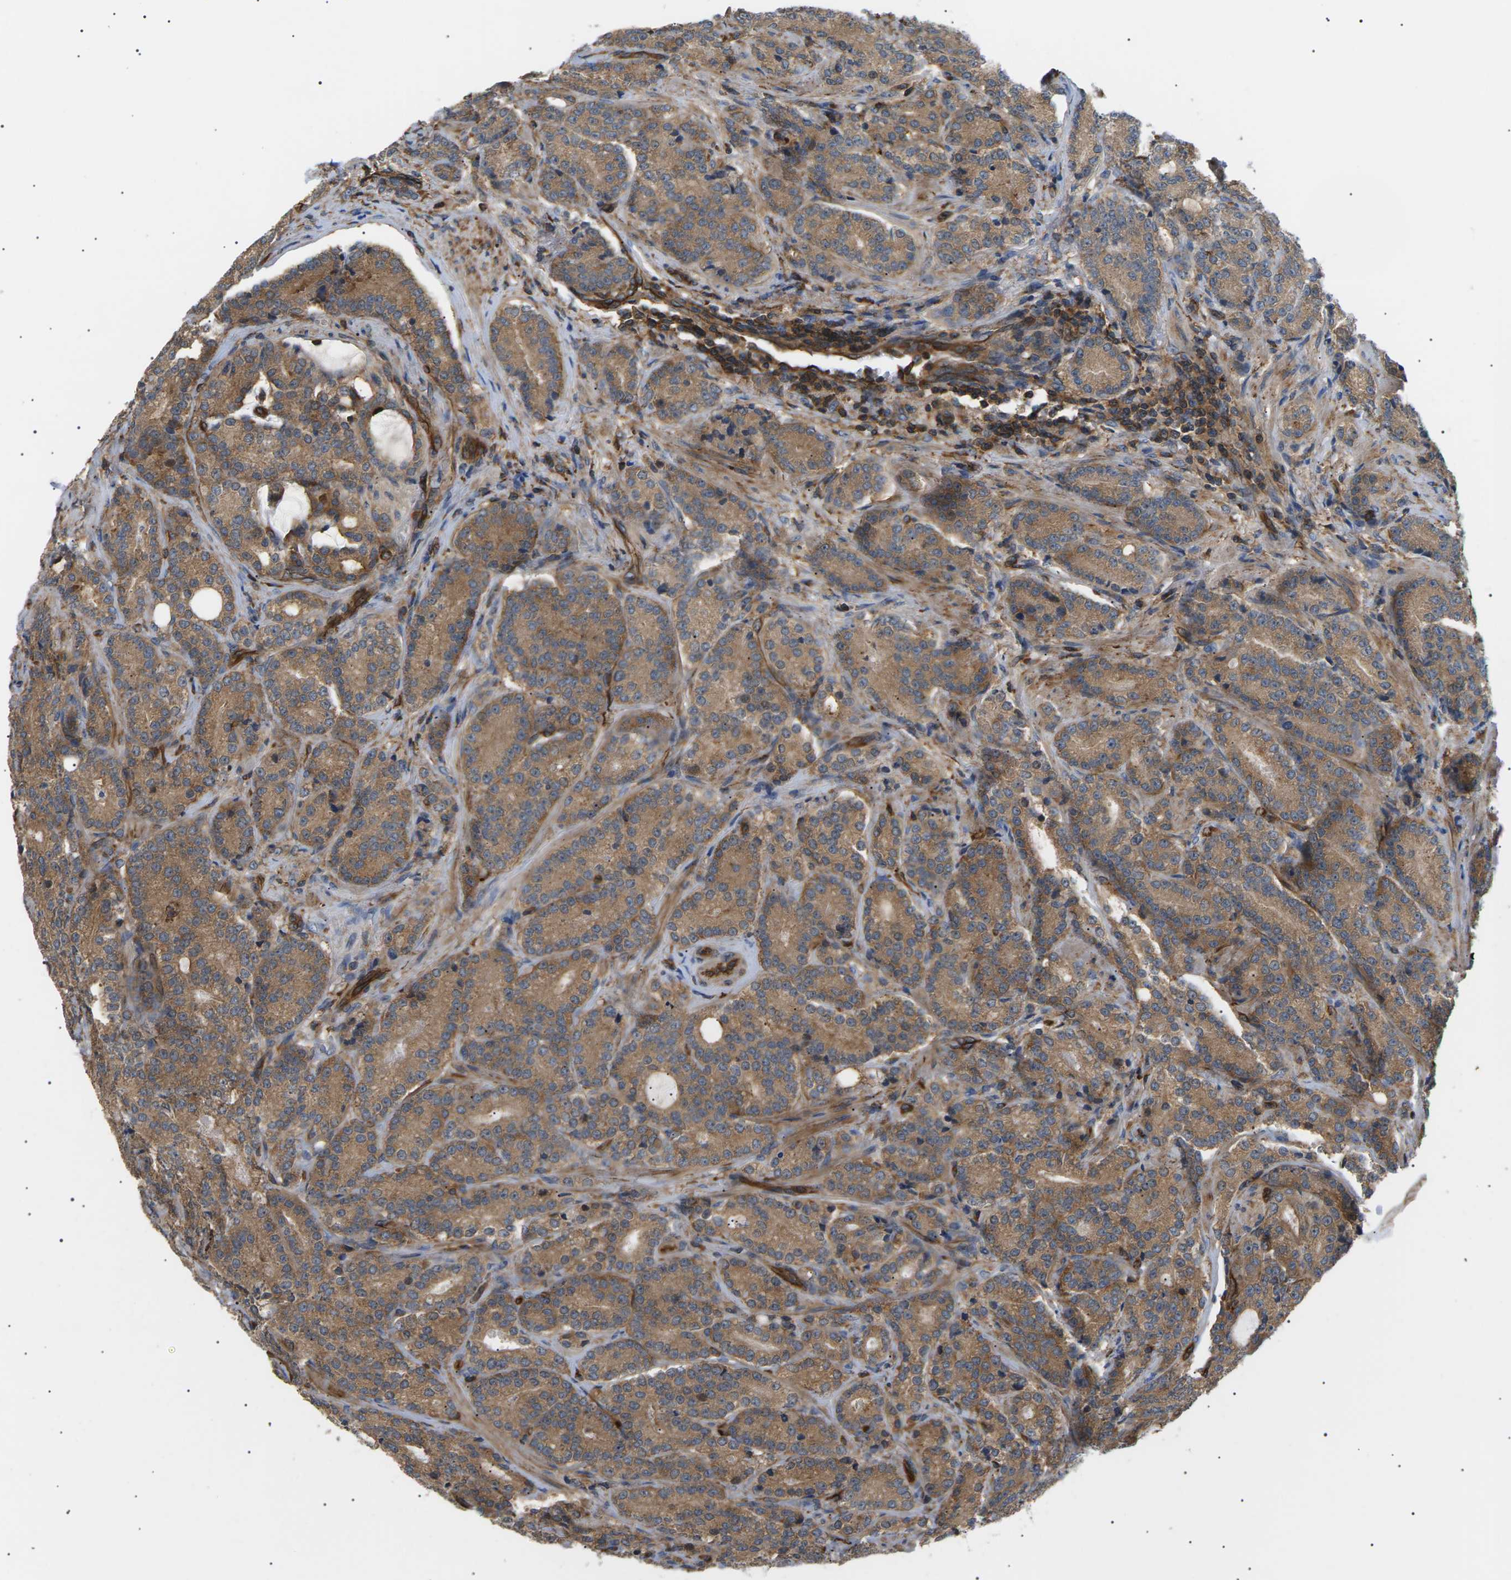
{"staining": {"intensity": "moderate", "quantity": ">75%", "location": "cytoplasmic/membranous"}, "tissue": "prostate cancer", "cell_type": "Tumor cells", "image_type": "cancer", "snomed": [{"axis": "morphology", "description": "Adenocarcinoma, High grade"}, {"axis": "topography", "description": "Prostate"}], "caption": "Brown immunohistochemical staining in prostate high-grade adenocarcinoma demonstrates moderate cytoplasmic/membranous expression in approximately >75% of tumor cells.", "gene": "TMTC4", "patient": {"sex": "male", "age": 61}}